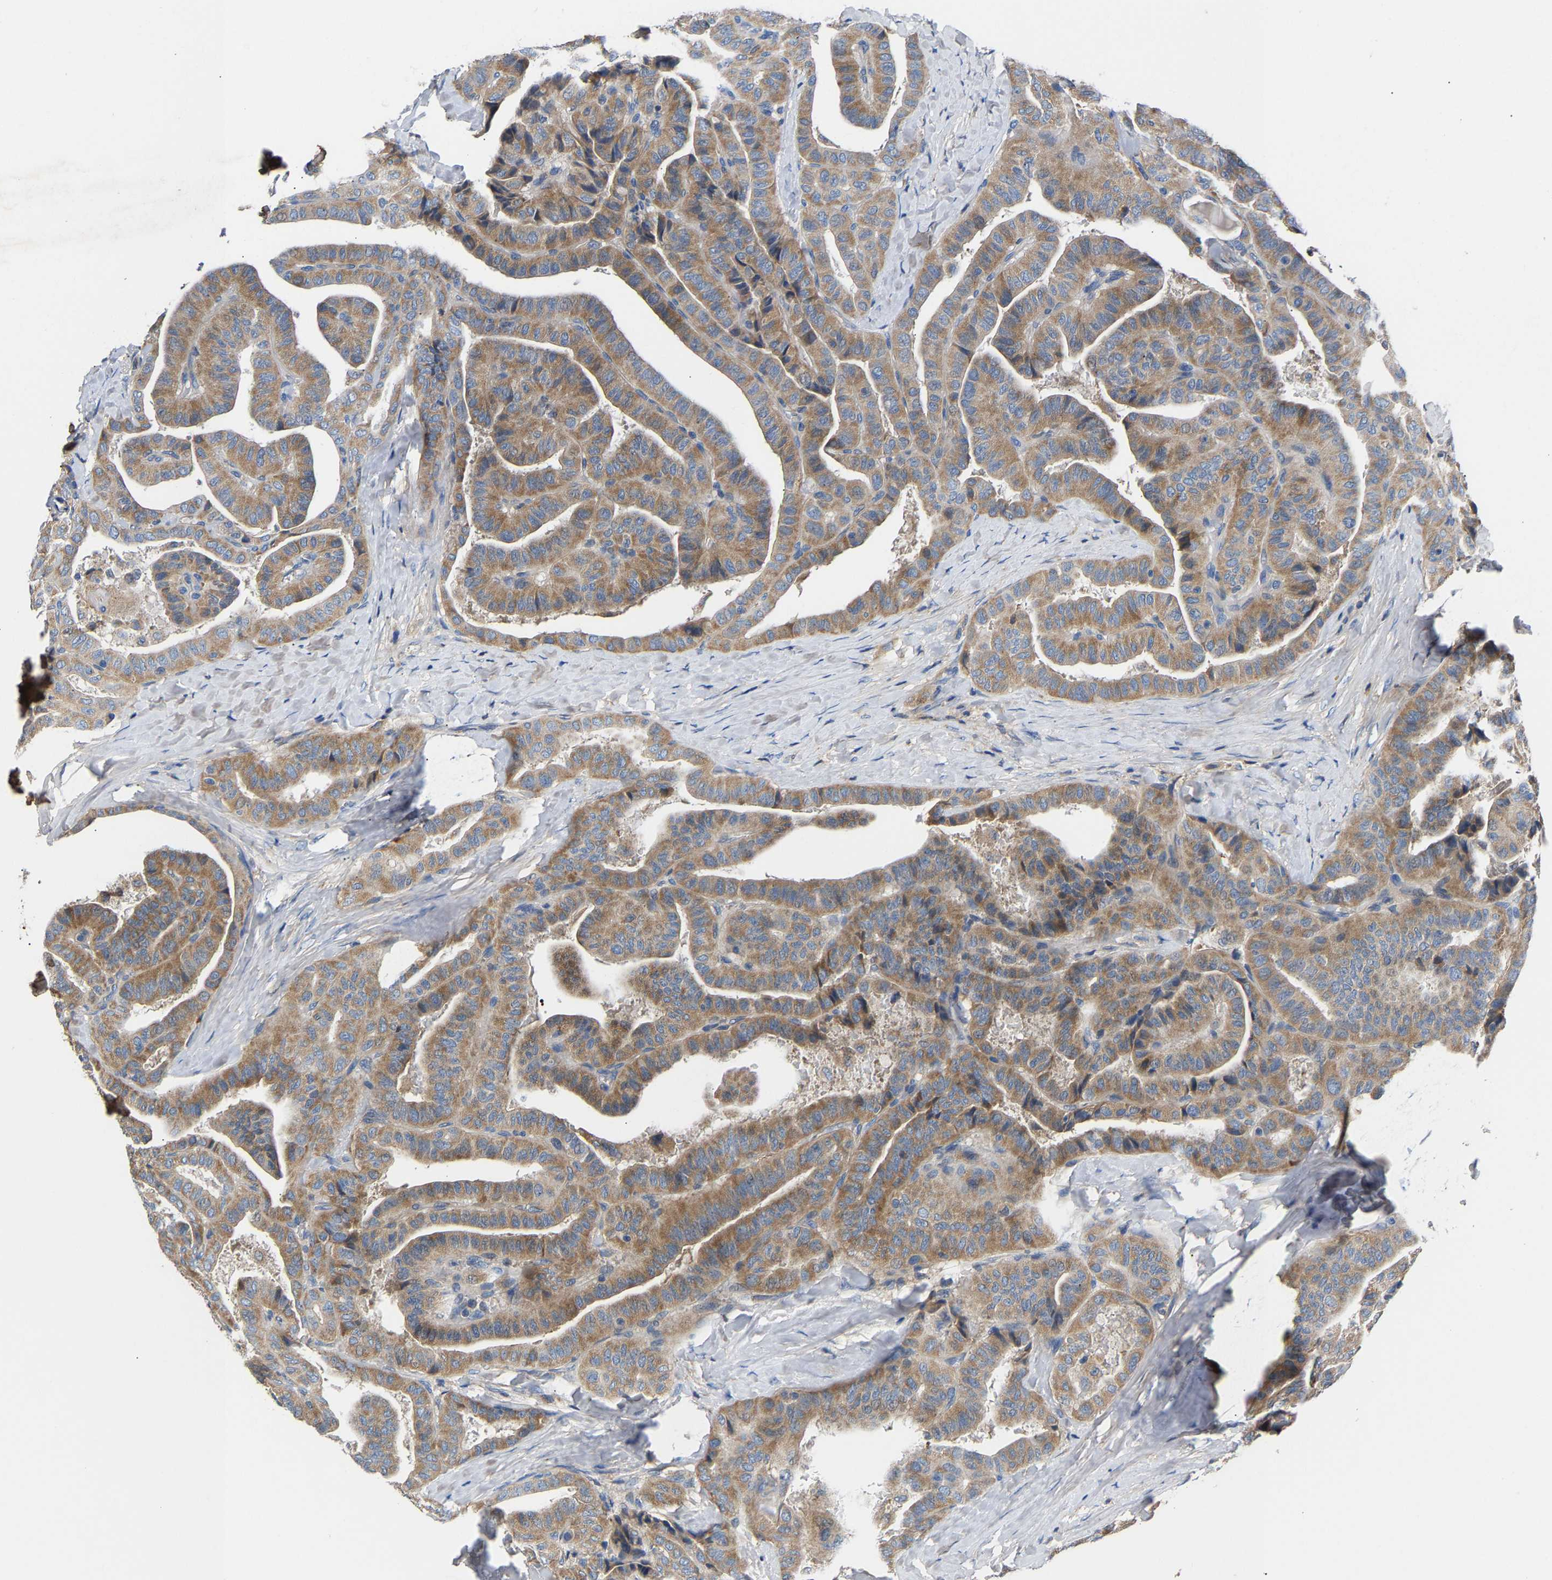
{"staining": {"intensity": "moderate", "quantity": ">75%", "location": "cytoplasmic/membranous"}, "tissue": "thyroid cancer", "cell_type": "Tumor cells", "image_type": "cancer", "snomed": [{"axis": "morphology", "description": "Papillary adenocarcinoma, NOS"}, {"axis": "topography", "description": "Thyroid gland"}], "caption": "An image of thyroid cancer stained for a protein reveals moderate cytoplasmic/membranous brown staining in tumor cells. Using DAB (3,3'-diaminobenzidine) (brown) and hematoxylin (blue) stains, captured at high magnification using brightfield microscopy.", "gene": "CCDC171", "patient": {"sex": "male", "age": 77}}